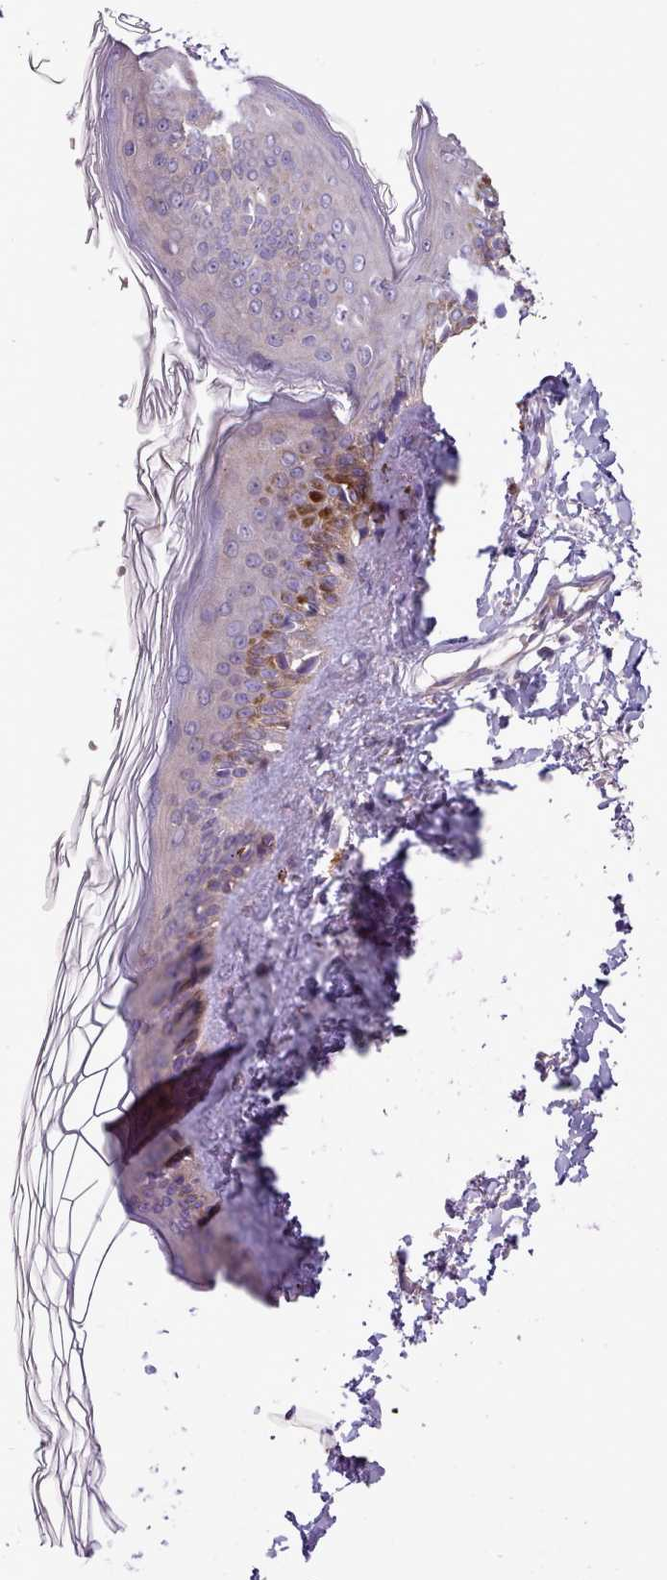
{"staining": {"intensity": "weak", "quantity": ">75%", "location": "cytoplasmic/membranous"}, "tissue": "skin", "cell_type": "Fibroblasts", "image_type": "normal", "snomed": [{"axis": "morphology", "description": "Normal tissue, NOS"}, {"axis": "topography", "description": "Skin"}], "caption": "There is low levels of weak cytoplasmic/membranous positivity in fibroblasts of unremarkable skin, as demonstrated by immunohistochemical staining (brown color).", "gene": "SETX", "patient": {"sex": "female", "age": 58}}